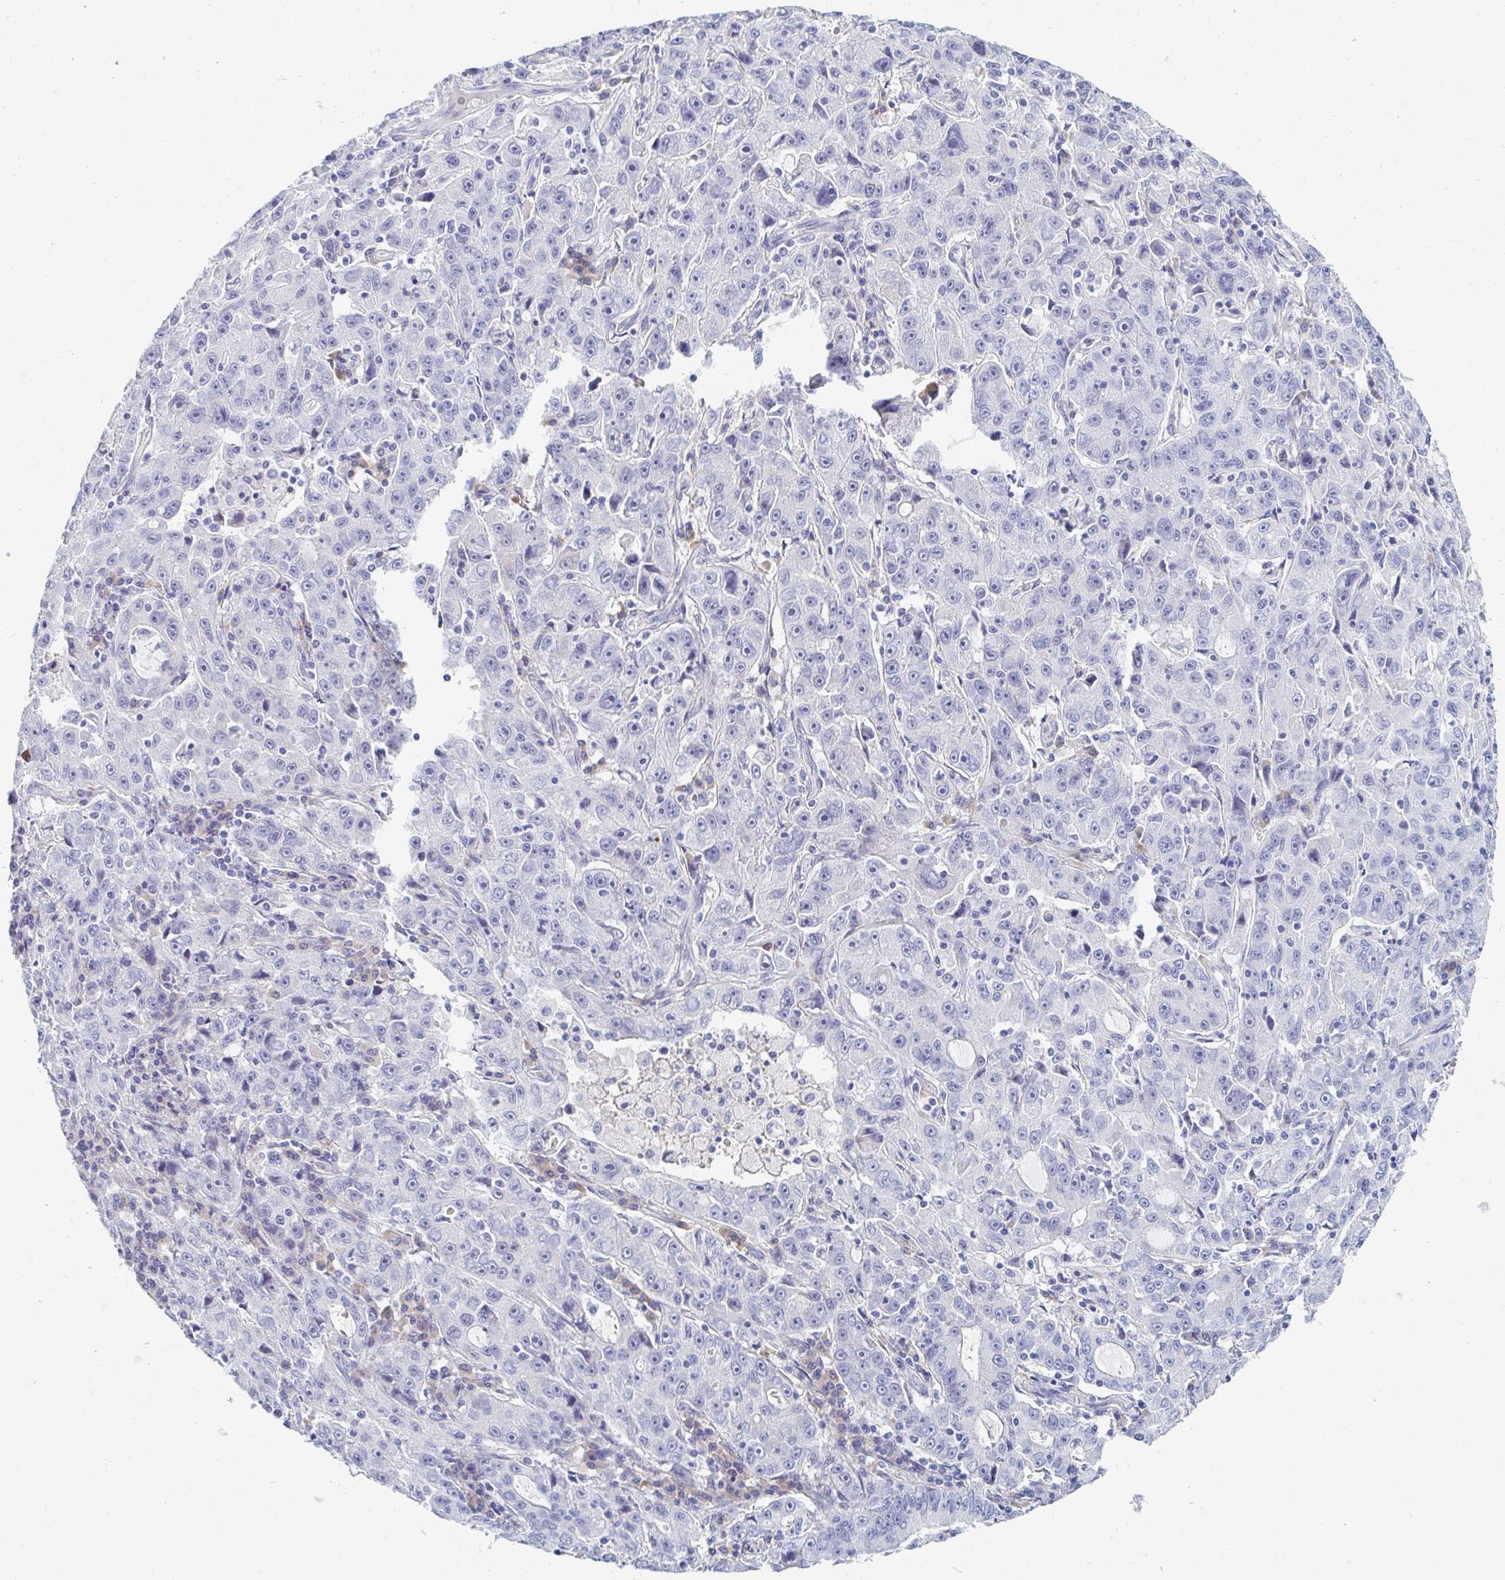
{"staining": {"intensity": "negative", "quantity": "none", "location": "none"}, "tissue": "lung cancer", "cell_type": "Tumor cells", "image_type": "cancer", "snomed": [{"axis": "morphology", "description": "Normal morphology"}, {"axis": "morphology", "description": "Adenocarcinoma, NOS"}, {"axis": "topography", "description": "Lymph node"}, {"axis": "topography", "description": "Lung"}], "caption": "Adenocarcinoma (lung) was stained to show a protein in brown. There is no significant expression in tumor cells.", "gene": "MYLK2", "patient": {"sex": "female", "age": 57}}